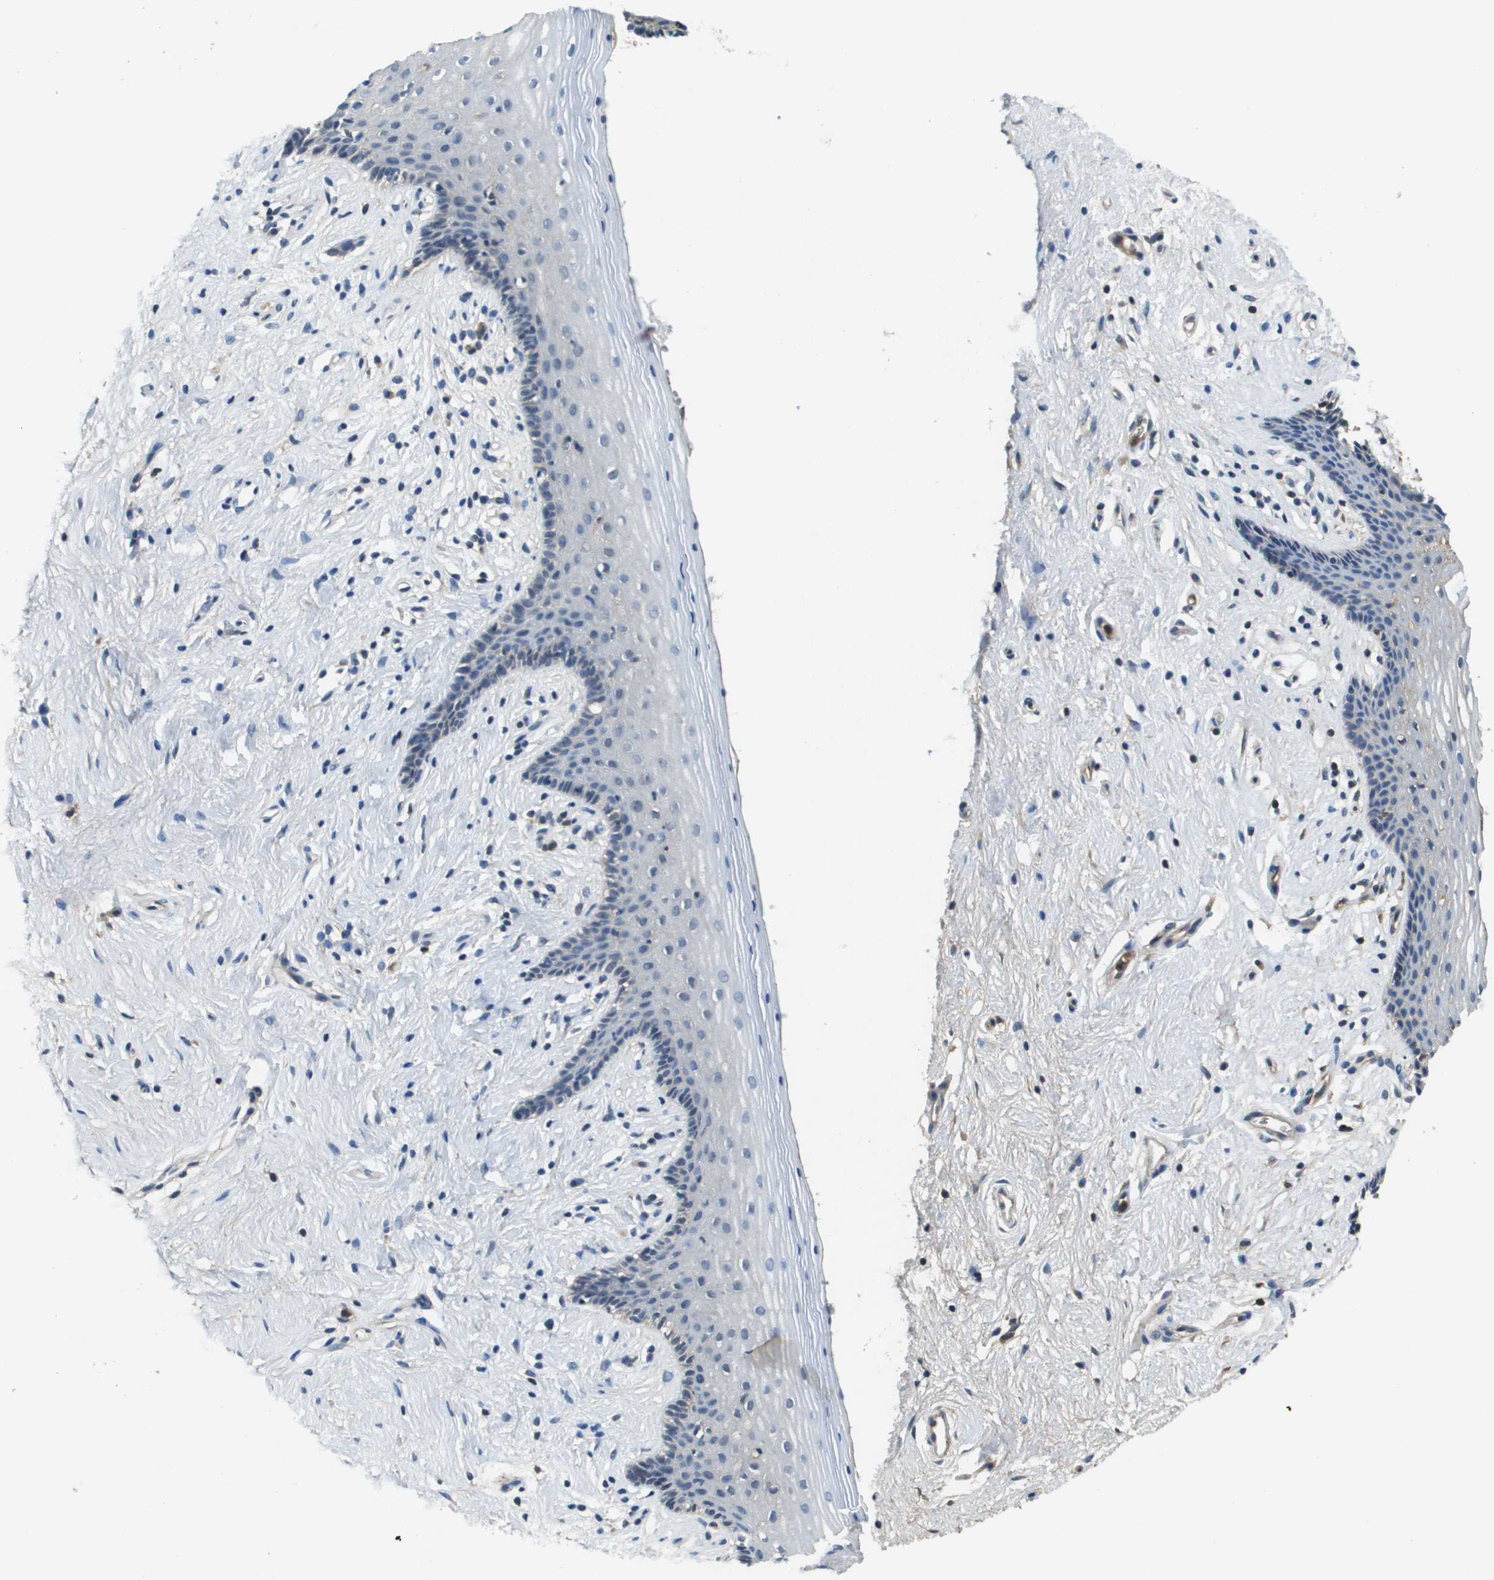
{"staining": {"intensity": "negative", "quantity": "none", "location": "none"}, "tissue": "vagina", "cell_type": "Squamous epithelial cells", "image_type": "normal", "snomed": [{"axis": "morphology", "description": "Normal tissue, NOS"}, {"axis": "topography", "description": "Vagina"}], "caption": "Immunohistochemical staining of unremarkable human vagina reveals no significant positivity in squamous epithelial cells.", "gene": "SLC16A3", "patient": {"sex": "female", "age": 44}}